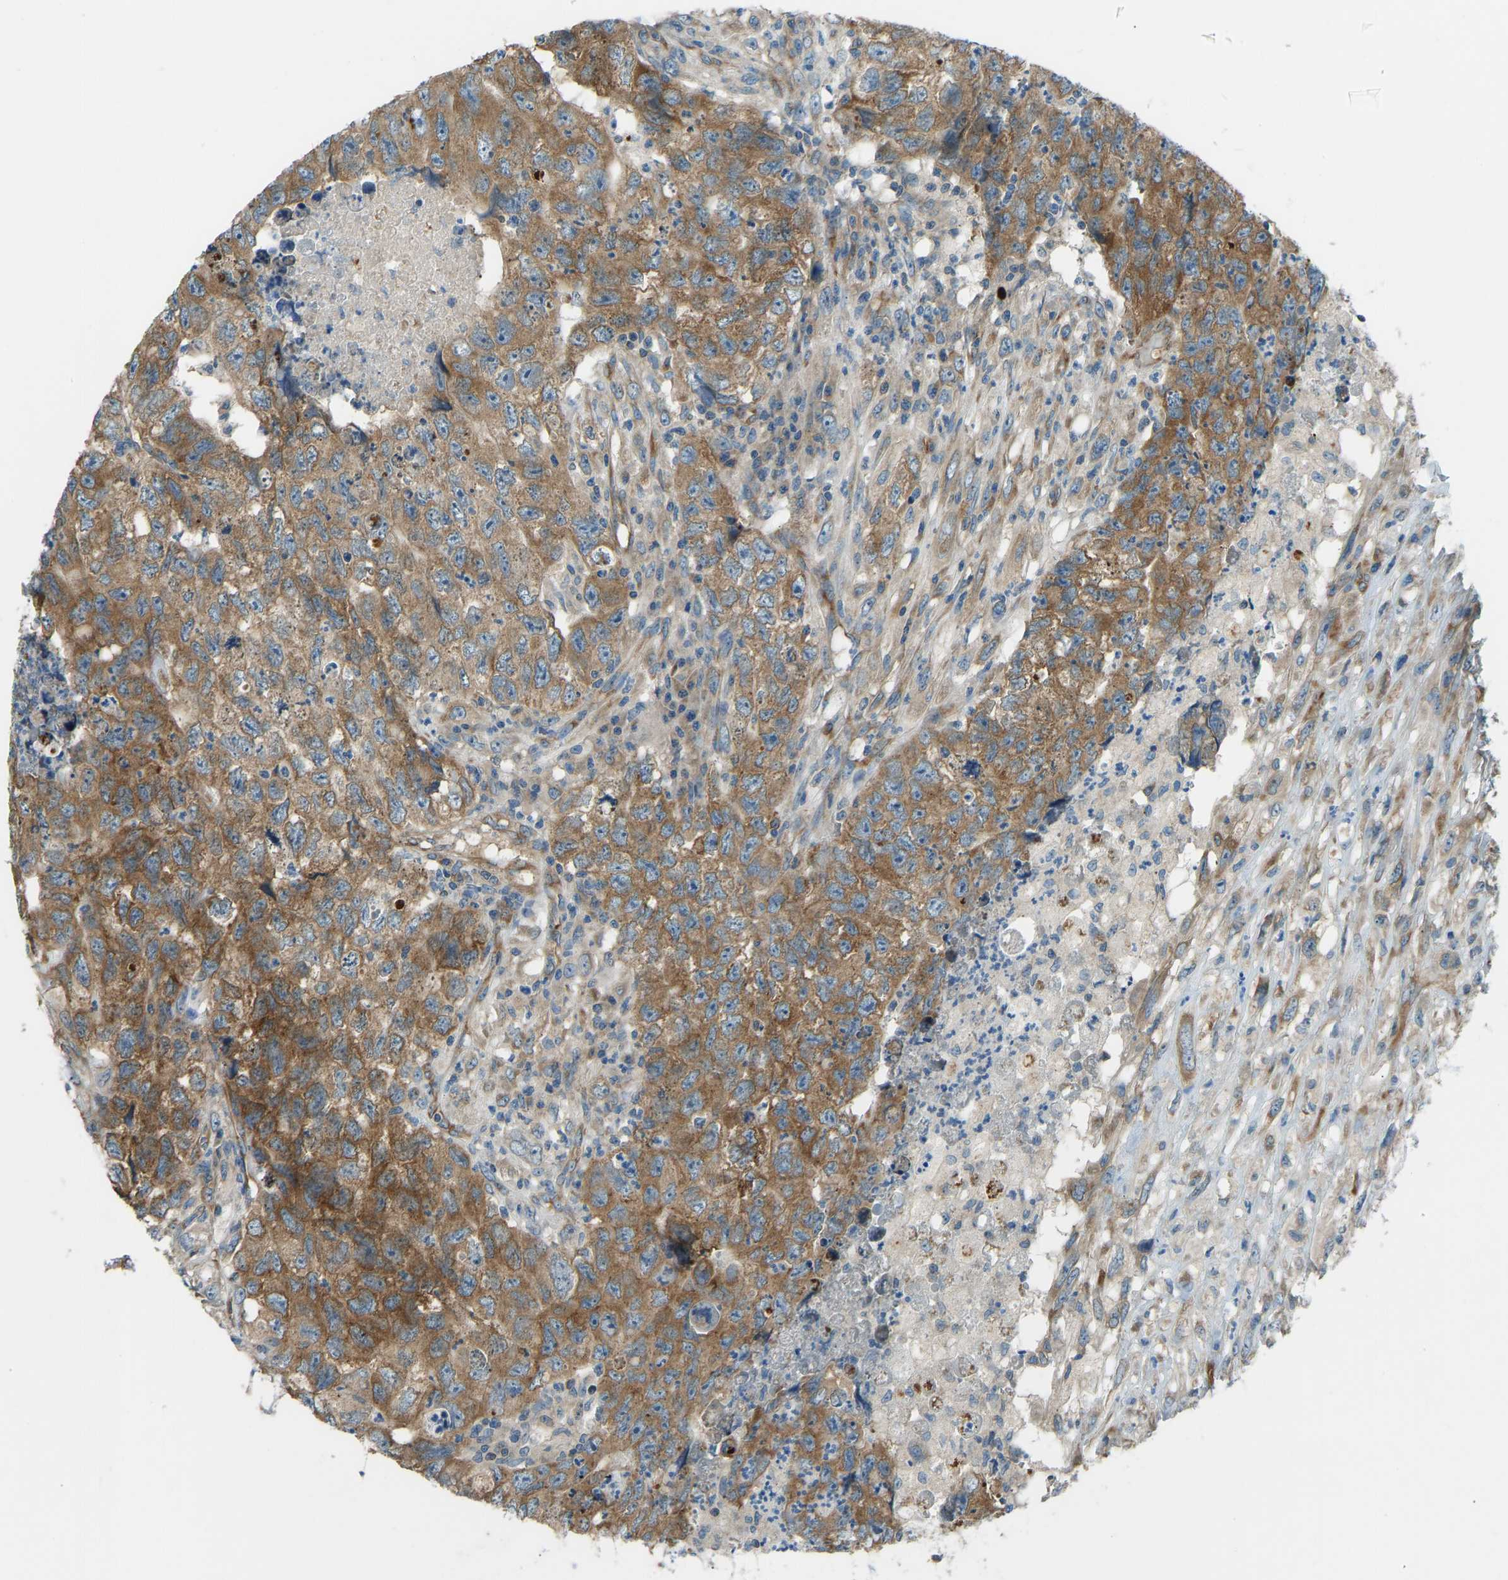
{"staining": {"intensity": "moderate", "quantity": ">75%", "location": "cytoplasmic/membranous"}, "tissue": "testis cancer", "cell_type": "Tumor cells", "image_type": "cancer", "snomed": [{"axis": "morphology", "description": "Carcinoma, Embryonal, NOS"}, {"axis": "topography", "description": "Testis"}], "caption": "Human testis embryonal carcinoma stained with a protein marker shows moderate staining in tumor cells.", "gene": "STAU2", "patient": {"sex": "male", "age": 32}}